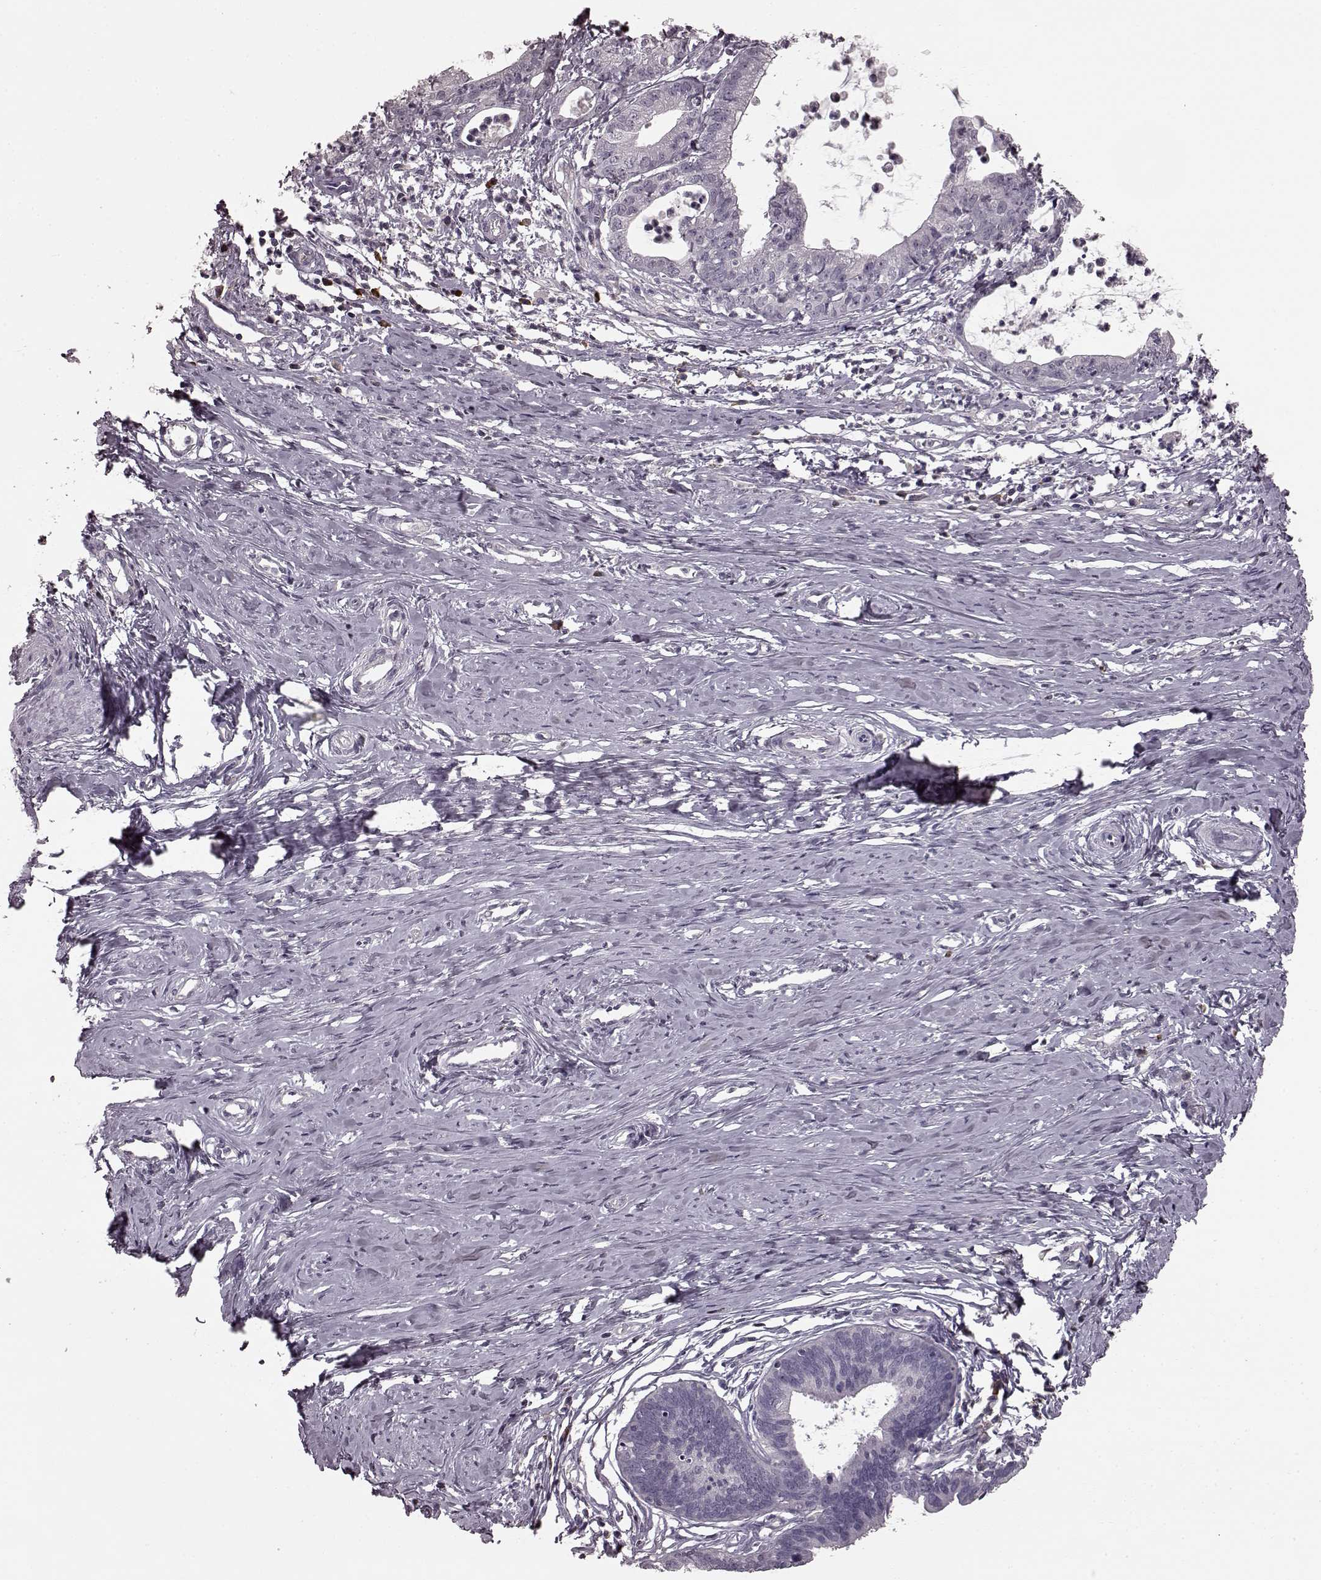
{"staining": {"intensity": "negative", "quantity": "none", "location": "none"}, "tissue": "cervical cancer", "cell_type": "Tumor cells", "image_type": "cancer", "snomed": [{"axis": "morphology", "description": "Normal tissue, NOS"}, {"axis": "morphology", "description": "Adenocarcinoma, NOS"}, {"axis": "topography", "description": "Cervix"}], "caption": "A histopathology image of human cervical adenocarcinoma is negative for staining in tumor cells.", "gene": "CD28", "patient": {"sex": "female", "age": 38}}